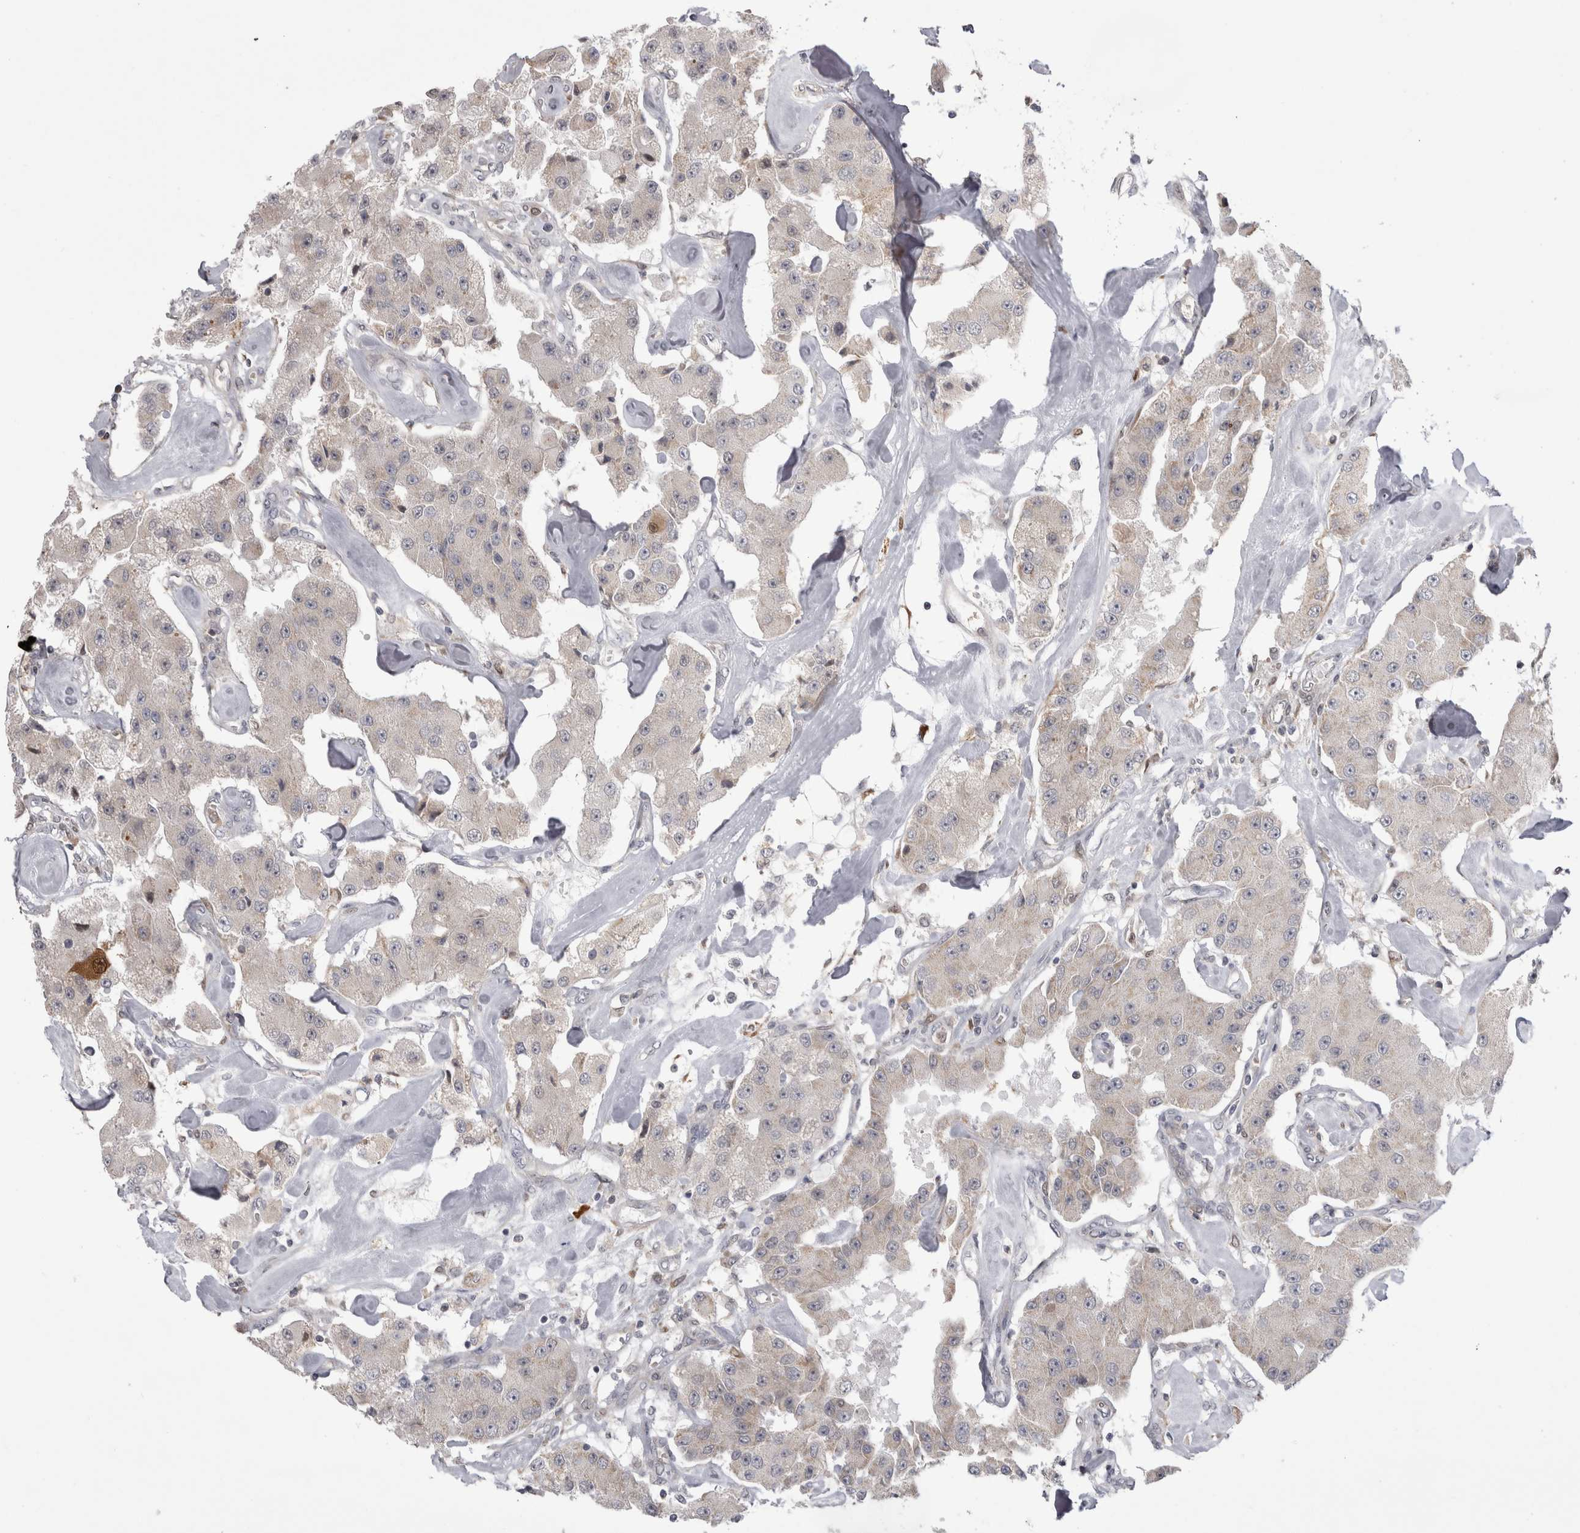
{"staining": {"intensity": "weak", "quantity": "<25%", "location": "cytoplasmic/membranous"}, "tissue": "carcinoid", "cell_type": "Tumor cells", "image_type": "cancer", "snomed": [{"axis": "morphology", "description": "Carcinoid, malignant, NOS"}, {"axis": "topography", "description": "Pancreas"}], "caption": "Carcinoid stained for a protein using immunohistochemistry (IHC) exhibits no staining tumor cells.", "gene": "CHIC2", "patient": {"sex": "male", "age": 41}}